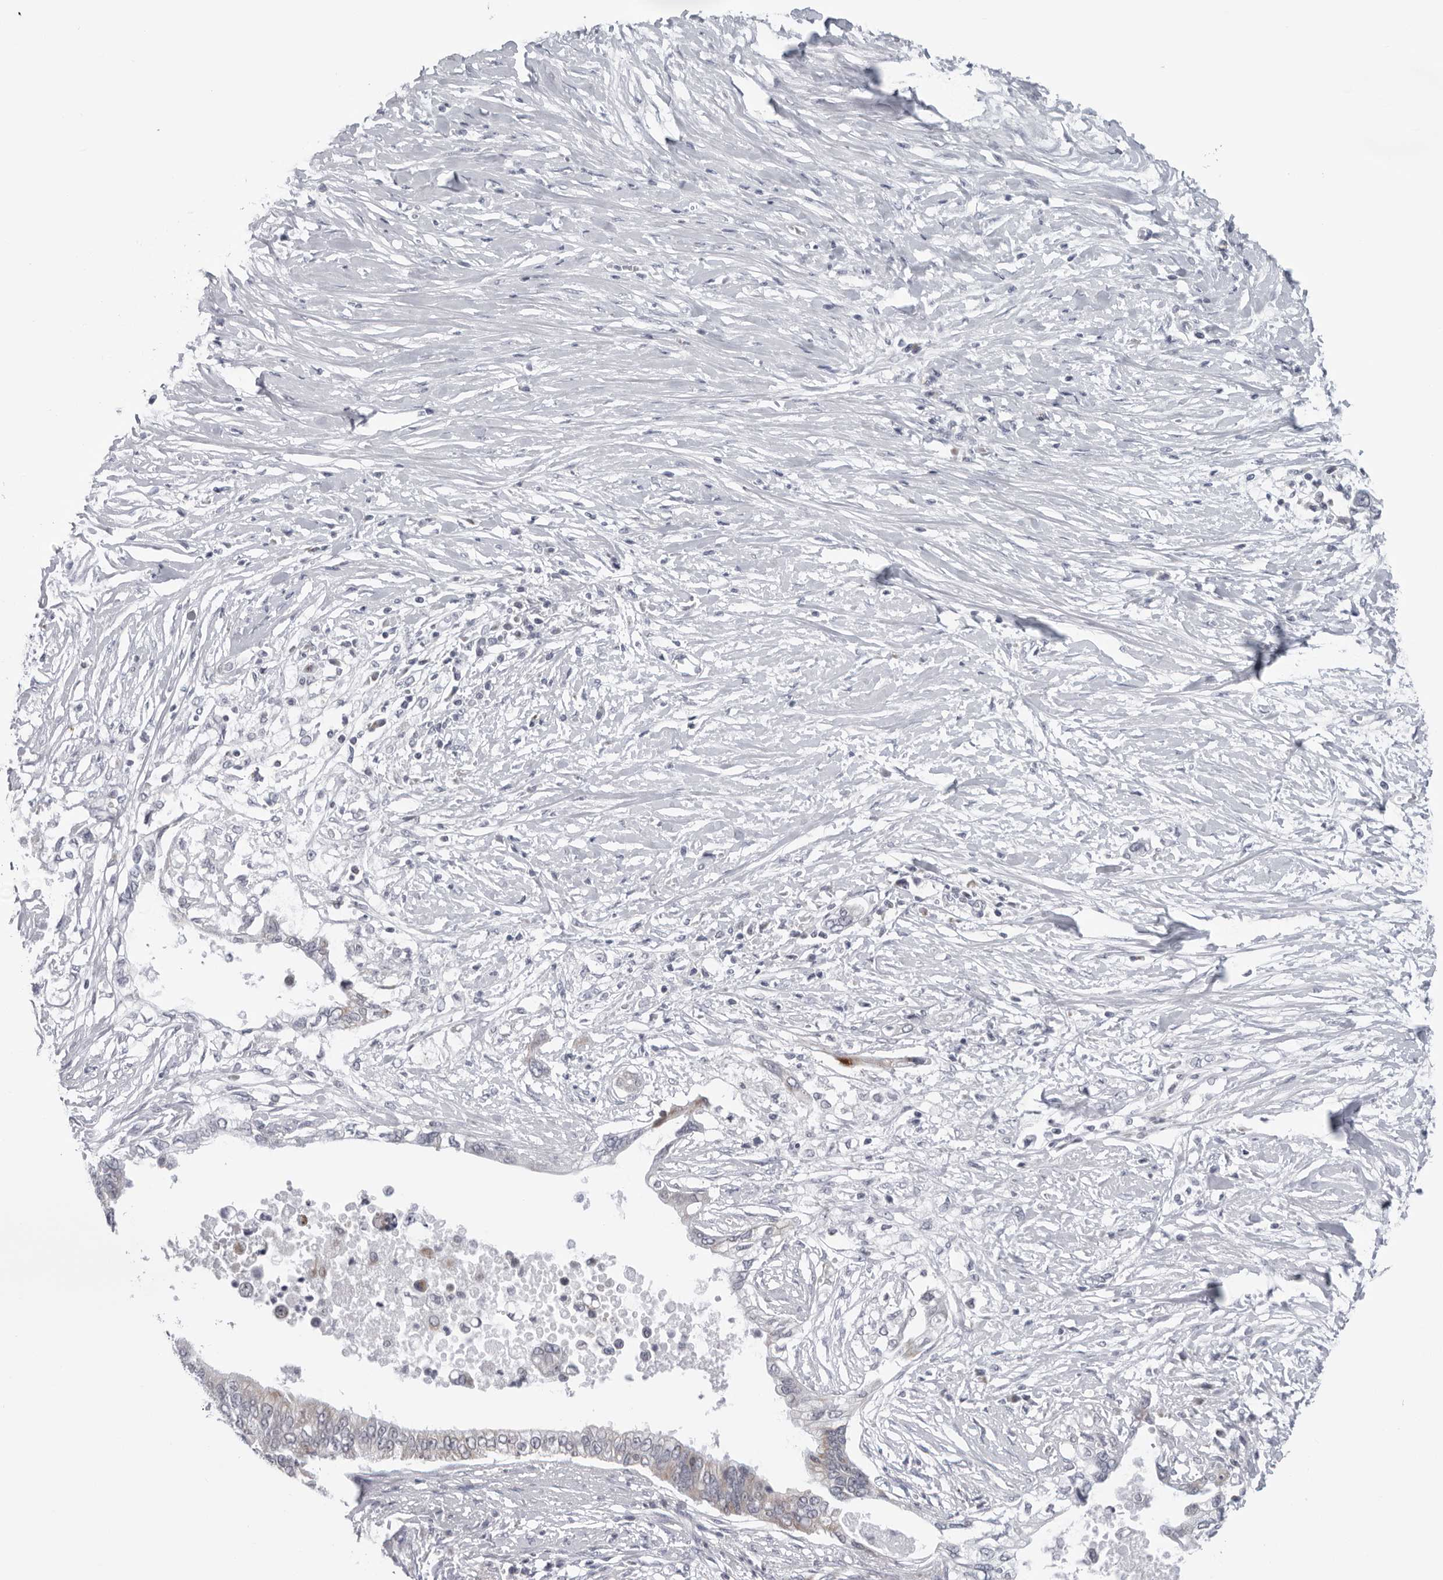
{"staining": {"intensity": "negative", "quantity": "none", "location": "none"}, "tissue": "pancreatic cancer", "cell_type": "Tumor cells", "image_type": "cancer", "snomed": [{"axis": "morphology", "description": "Normal tissue, NOS"}, {"axis": "morphology", "description": "Adenocarcinoma, NOS"}, {"axis": "topography", "description": "Pancreas"}, {"axis": "topography", "description": "Peripheral nerve tissue"}], "caption": "This is a photomicrograph of immunohistochemistry (IHC) staining of adenocarcinoma (pancreatic), which shows no expression in tumor cells.", "gene": "CPT2", "patient": {"sex": "male", "age": 59}}